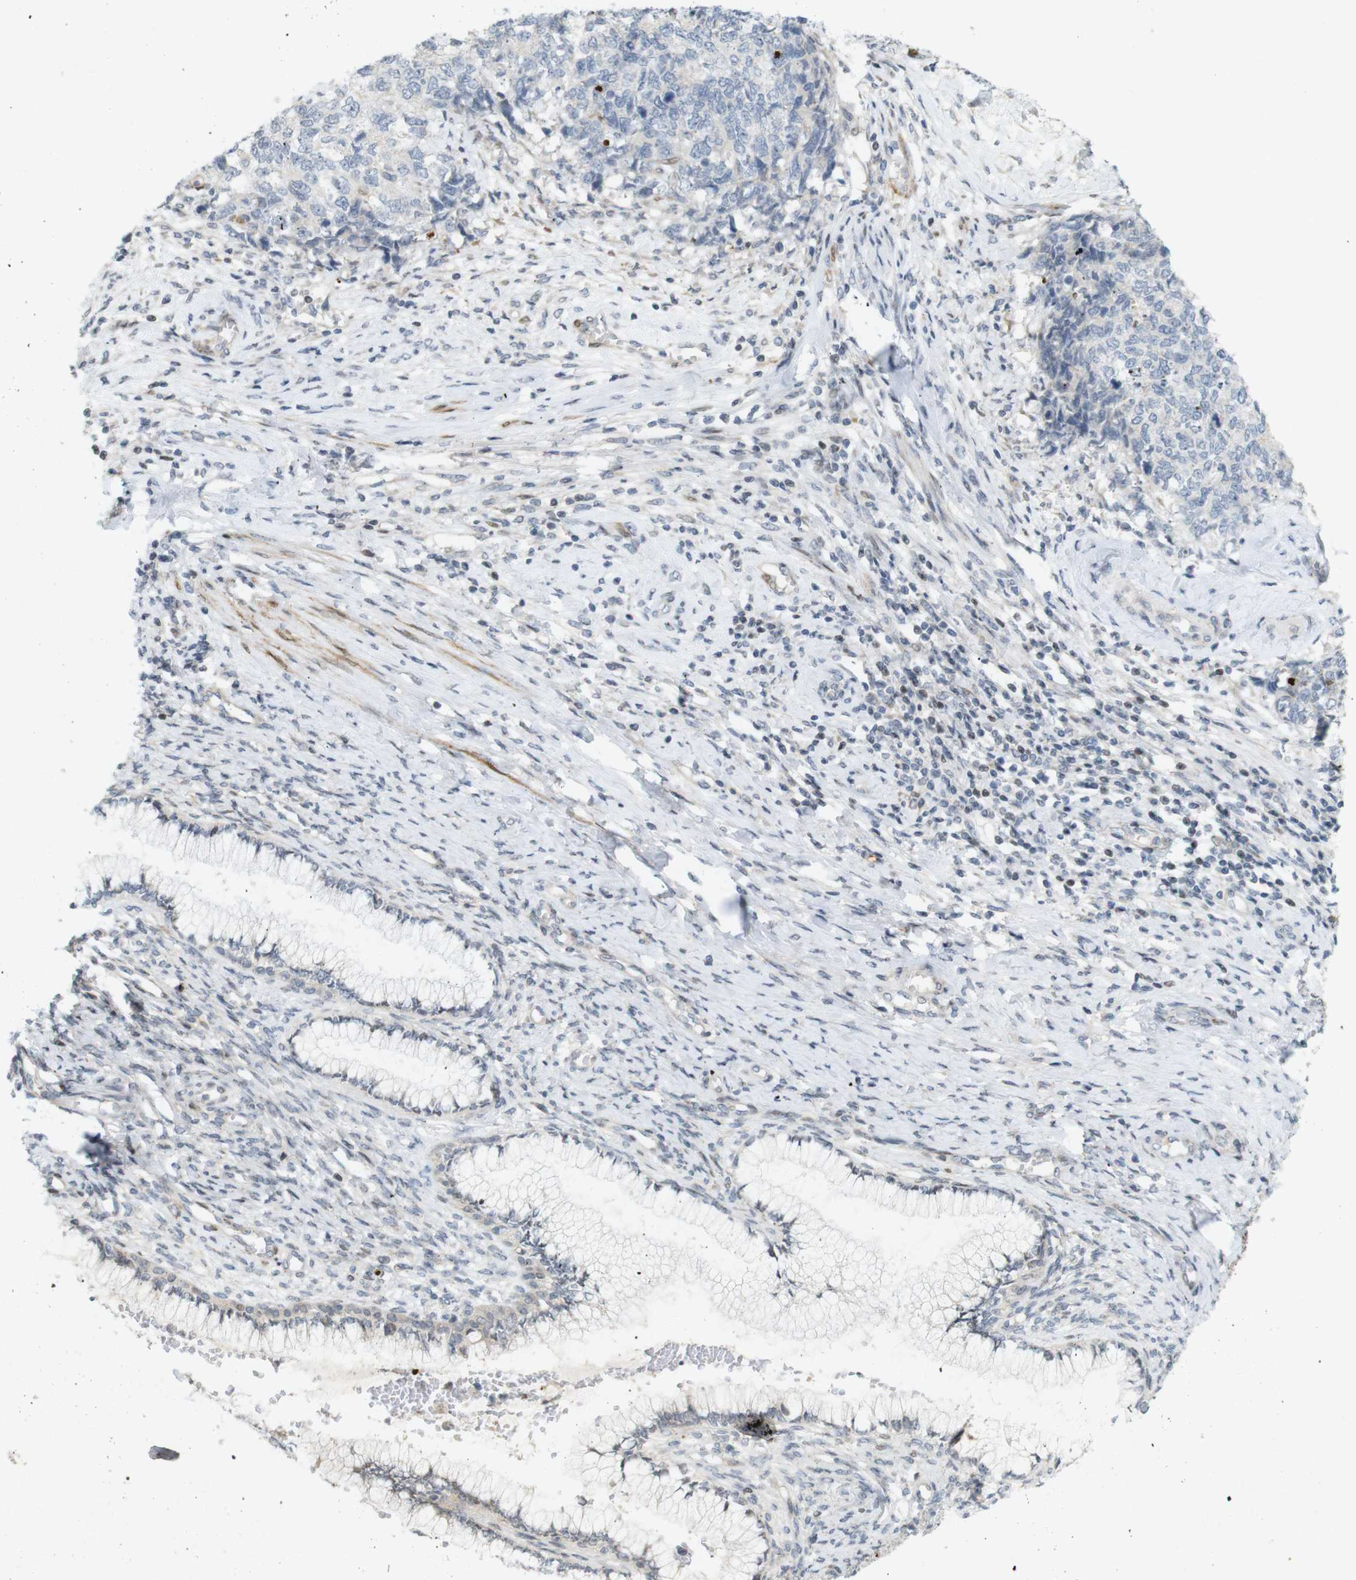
{"staining": {"intensity": "negative", "quantity": "none", "location": "none"}, "tissue": "cervical cancer", "cell_type": "Tumor cells", "image_type": "cancer", "snomed": [{"axis": "morphology", "description": "Squamous cell carcinoma, NOS"}, {"axis": "topography", "description": "Cervix"}], "caption": "DAB immunohistochemical staining of human cervical cancer (squamous cell carcinoma) exhibits no significant expression in tumor cells.", "gene": "PPP1R14A", "patient": {"sex": "female", "age": 63}}